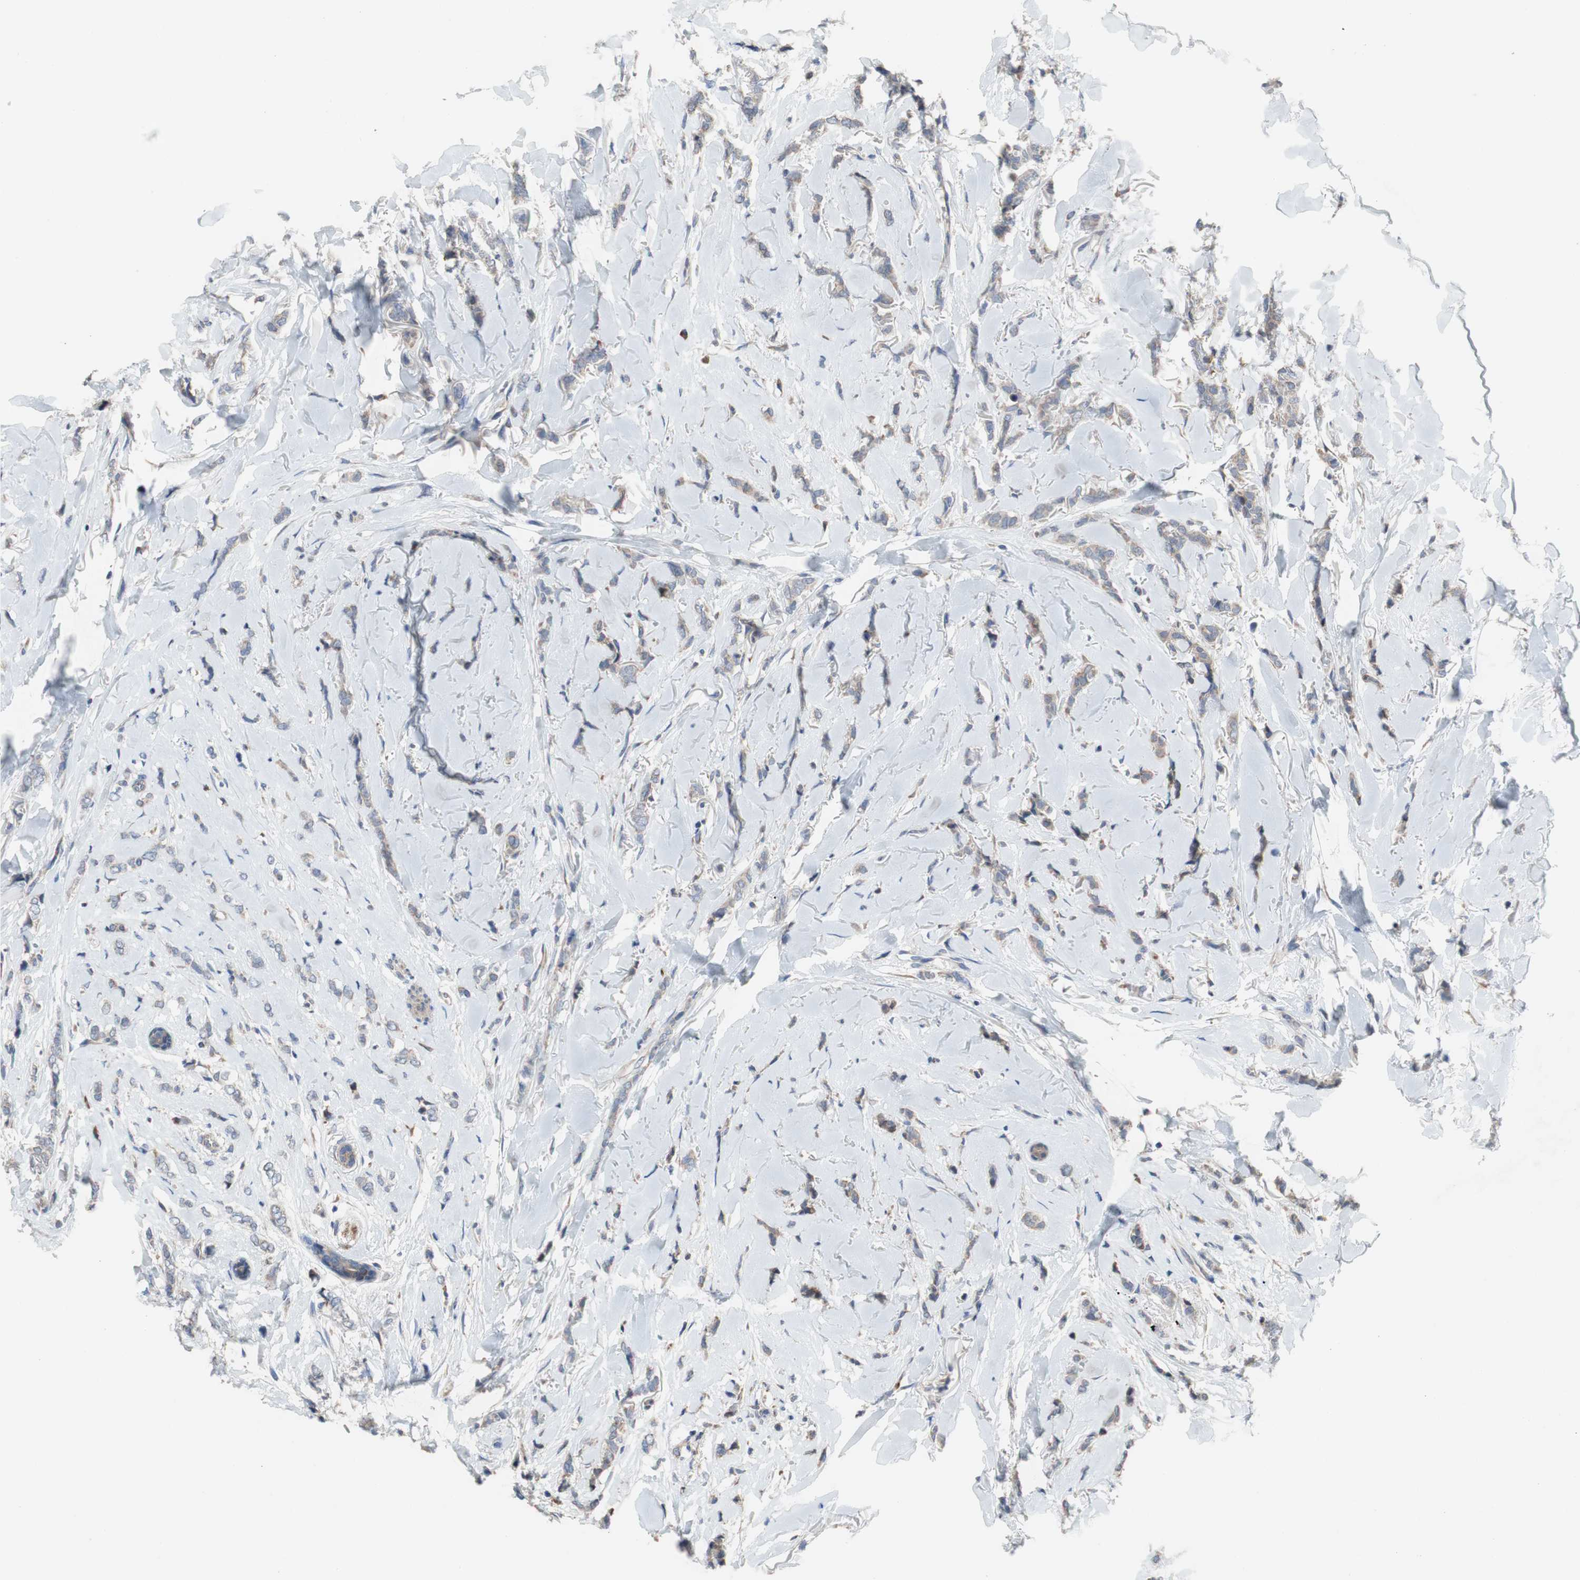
{"staining": {"intensity": "weak", "quantity": ">75%", "location": "cytoplasmic/membranous"}, "tissue": "breast cancer", "cell_type": "Tumor cells", "image_type": "cancer", "snomed": [{"axis": "morphology", "description": "Lobular carcinoma"}, {"axis": "topography", "description": "Skin"}, {"axis": "topography", "description": "Breast"}], "caption": "The immunohistochemical stain highlights weak cytoplasmic/membranous positivity in tumor cells of breast lobular carcinoma tissue. (Brightfield microscopy of DAB IHC at high magnification).", "gene": "TTC14", "patient": {"sex": "female", "age": 46}}